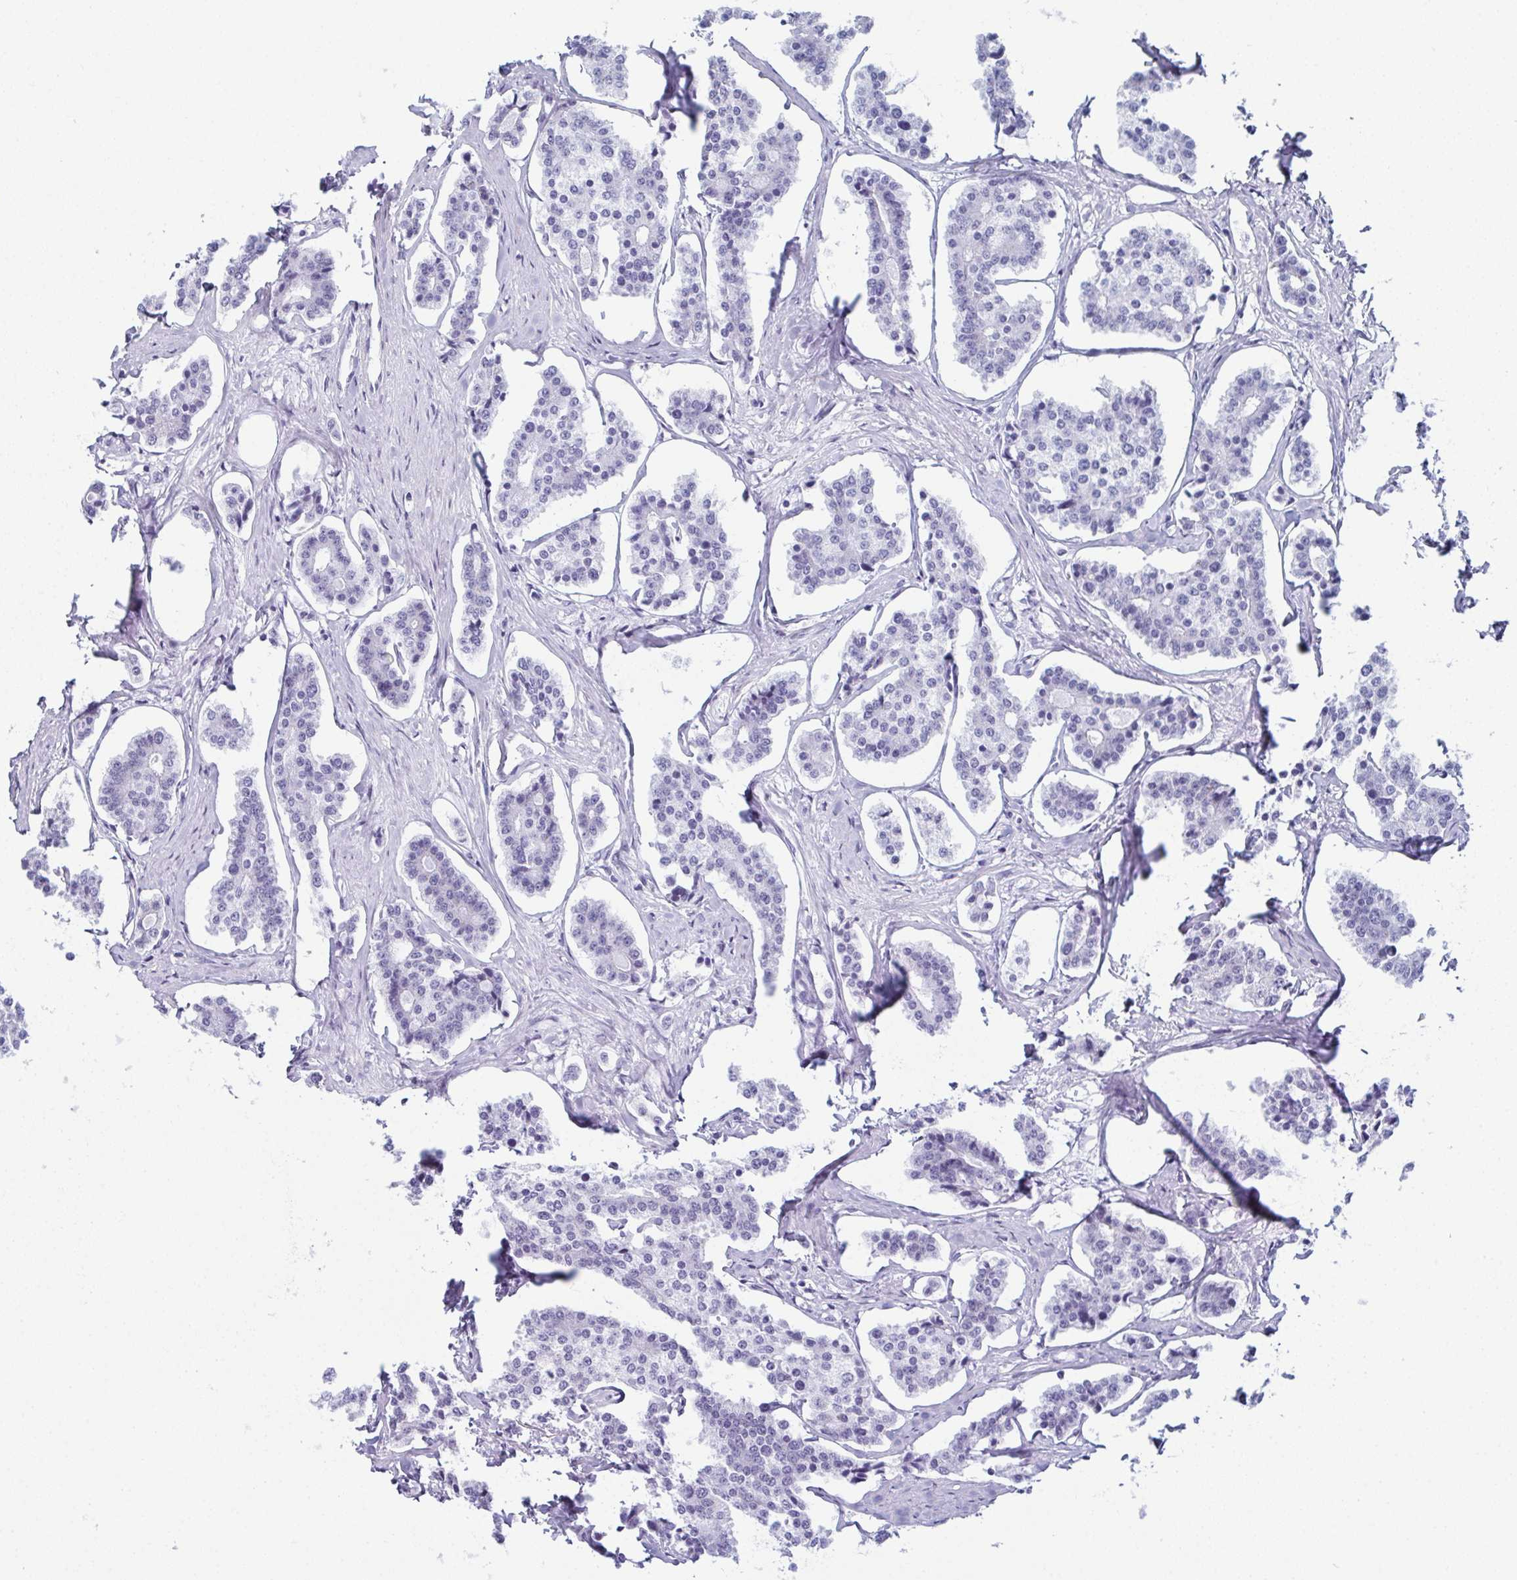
{"staining": {"intensity": "negative", "quantity": "none", "location": "none"}, "tissue": "carcinoid", "cell_type": "Tumor cells", "image_type": "cancer", "snomed": [{"axis": "morphology", "description": "Carcinoid, malignant, NOS"}, {"axis": "topography", "description": "Small intestine"}], "caption": "Protein analysis of carcinoid displays no significant expression in tumor cells.", "gene": "ENKUR", "patient": {"sex": "female", "age": 65}}